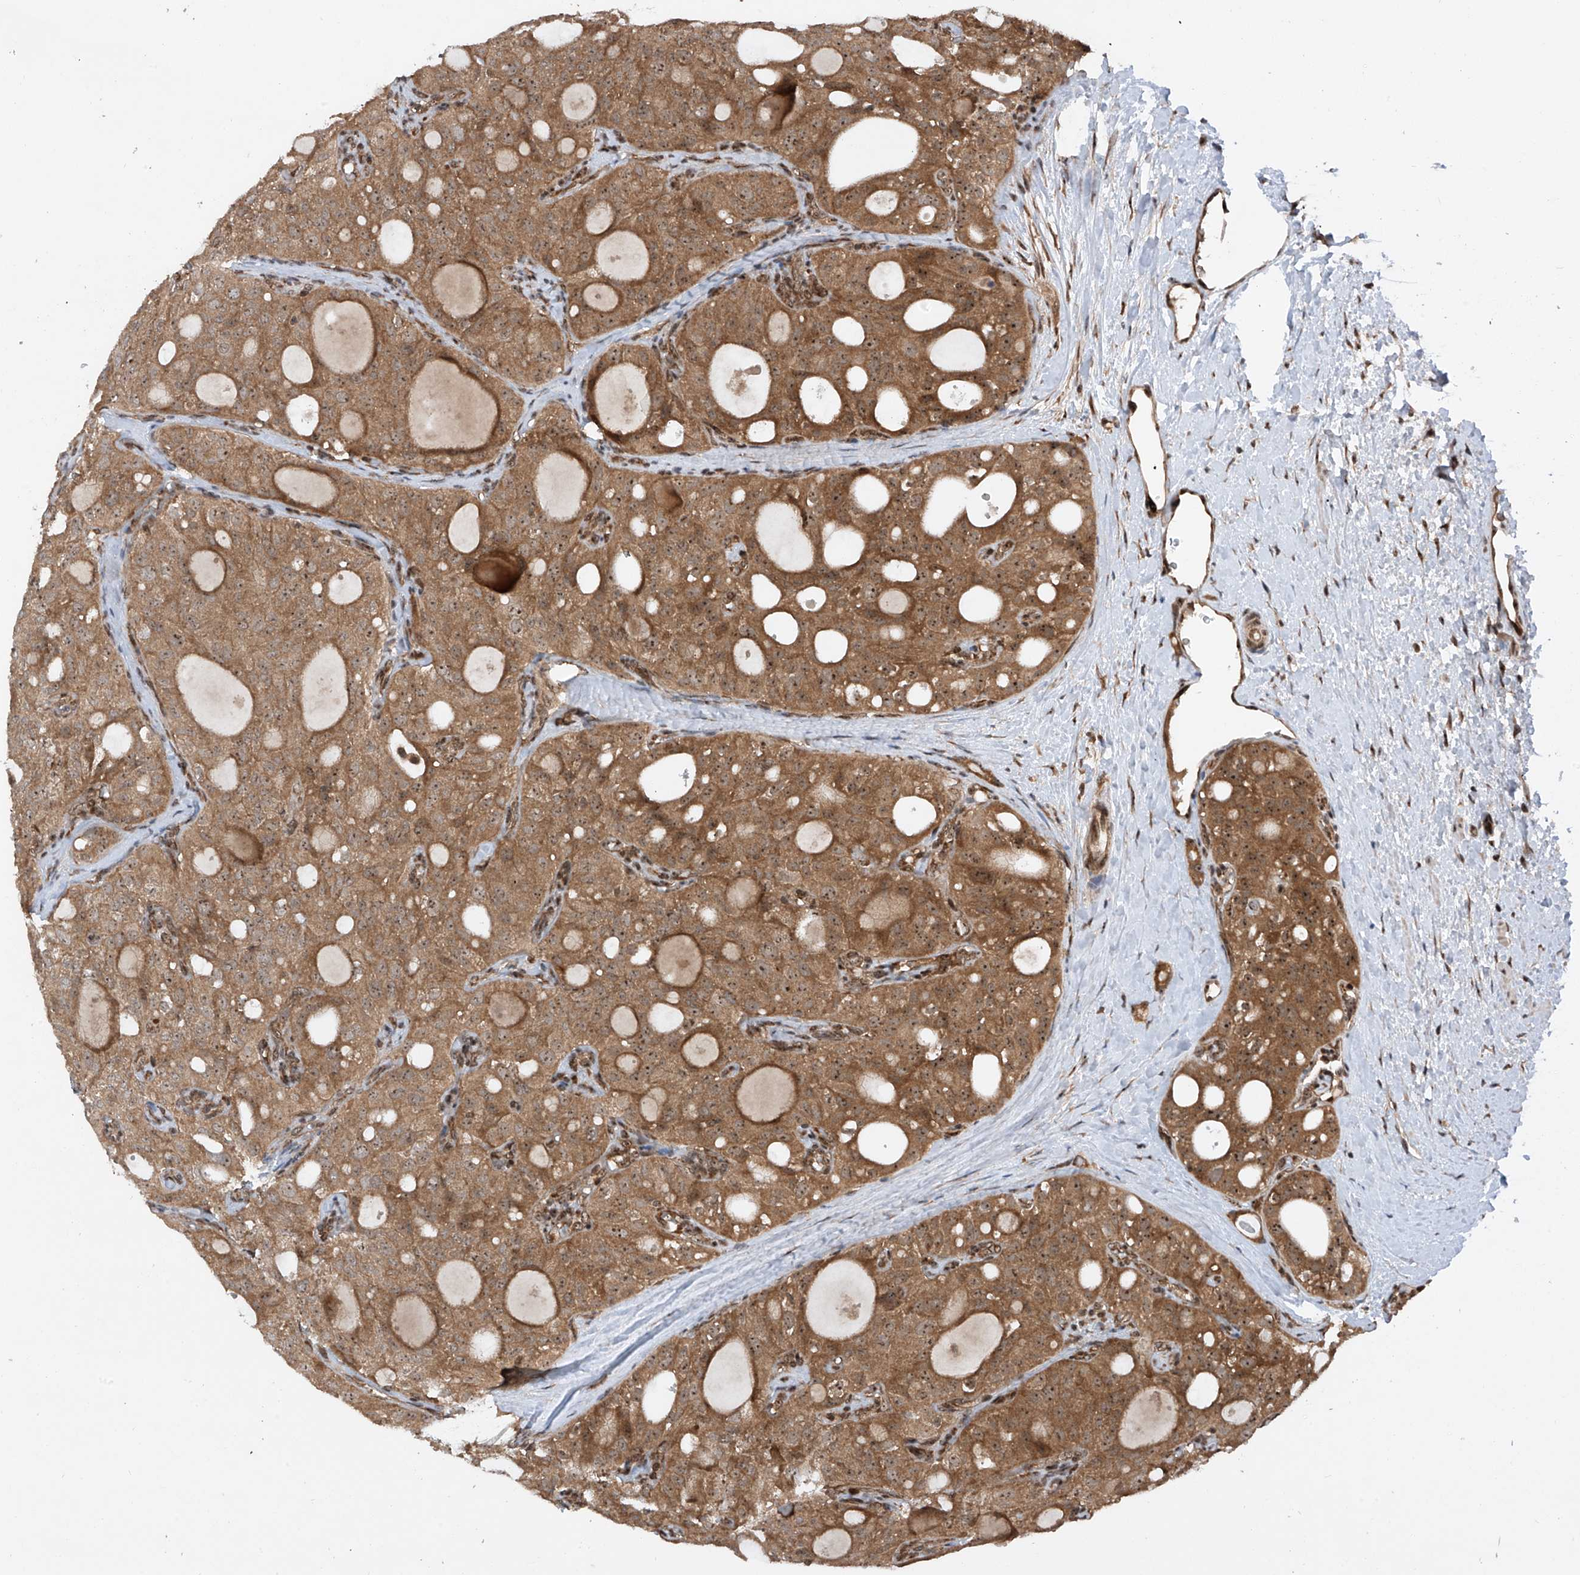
{"staining": {"intensity": "moderate", "quantity": ">75%", "location": "cytoplasmic/membranous,nuclear"}, "tissue": "thyroid cancer", "cell_type": "Tumor cells", "image_type": "cancer", "snomed": [{"axis": "morphology", "description": "Follicular adenoma carcinoma, NOS"}, {"axis": "topography", "description": "Thyroid gland"}], "caption": "A photomicrograph of thyroid follicular adenoma carcinoma stained for a protein shows moderate cytoplasmic/membranous and nuclear brown staining in tumor cells. (DAB = brown stain, brightfield microscopy at high magnification).", "gene": "C1orf131", "patient": {"sex": "male", "age": 75}}